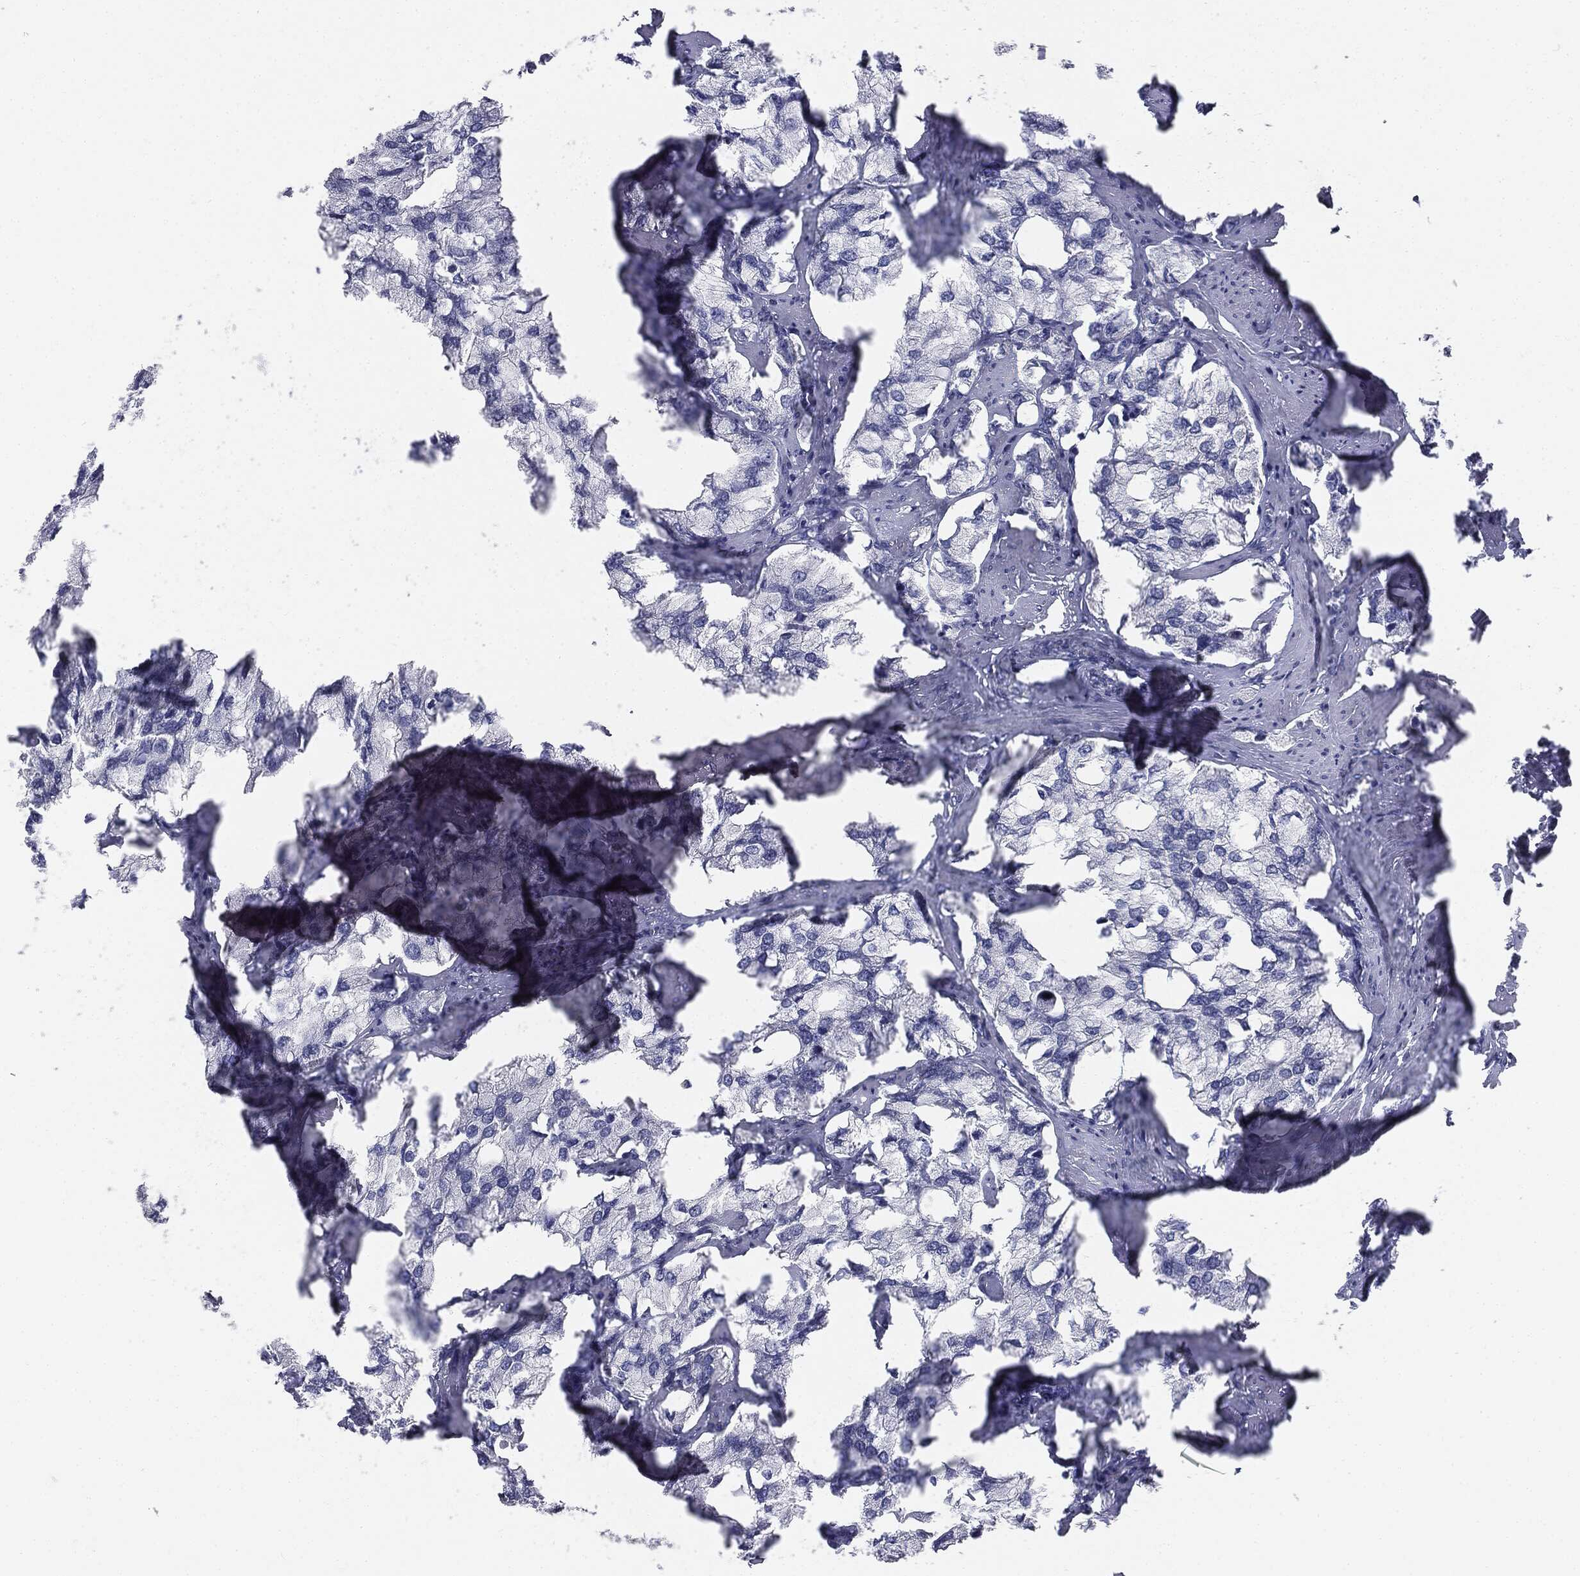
{"staining": {"intensity": "negative", "quantity": "none", "location": "none"}, "tissue": "prostate cancer", "cell_type": "Tumor cells", "image_type": "cancer", "snomed": [{"axis": "morphology", "description": "Adenocarcinoma, NOS"}, {"axis": "topography", "description": "Prostate and seminal vesicle, NOS"}, {"axis": "topography", "description": "Prostate"}], "caption": "Image shows no significant protein staining in tumor cells of prostate cancer (adenocarcinoma).", "gene": "AFP", "patient": {"sex": "male", "age": 64}}